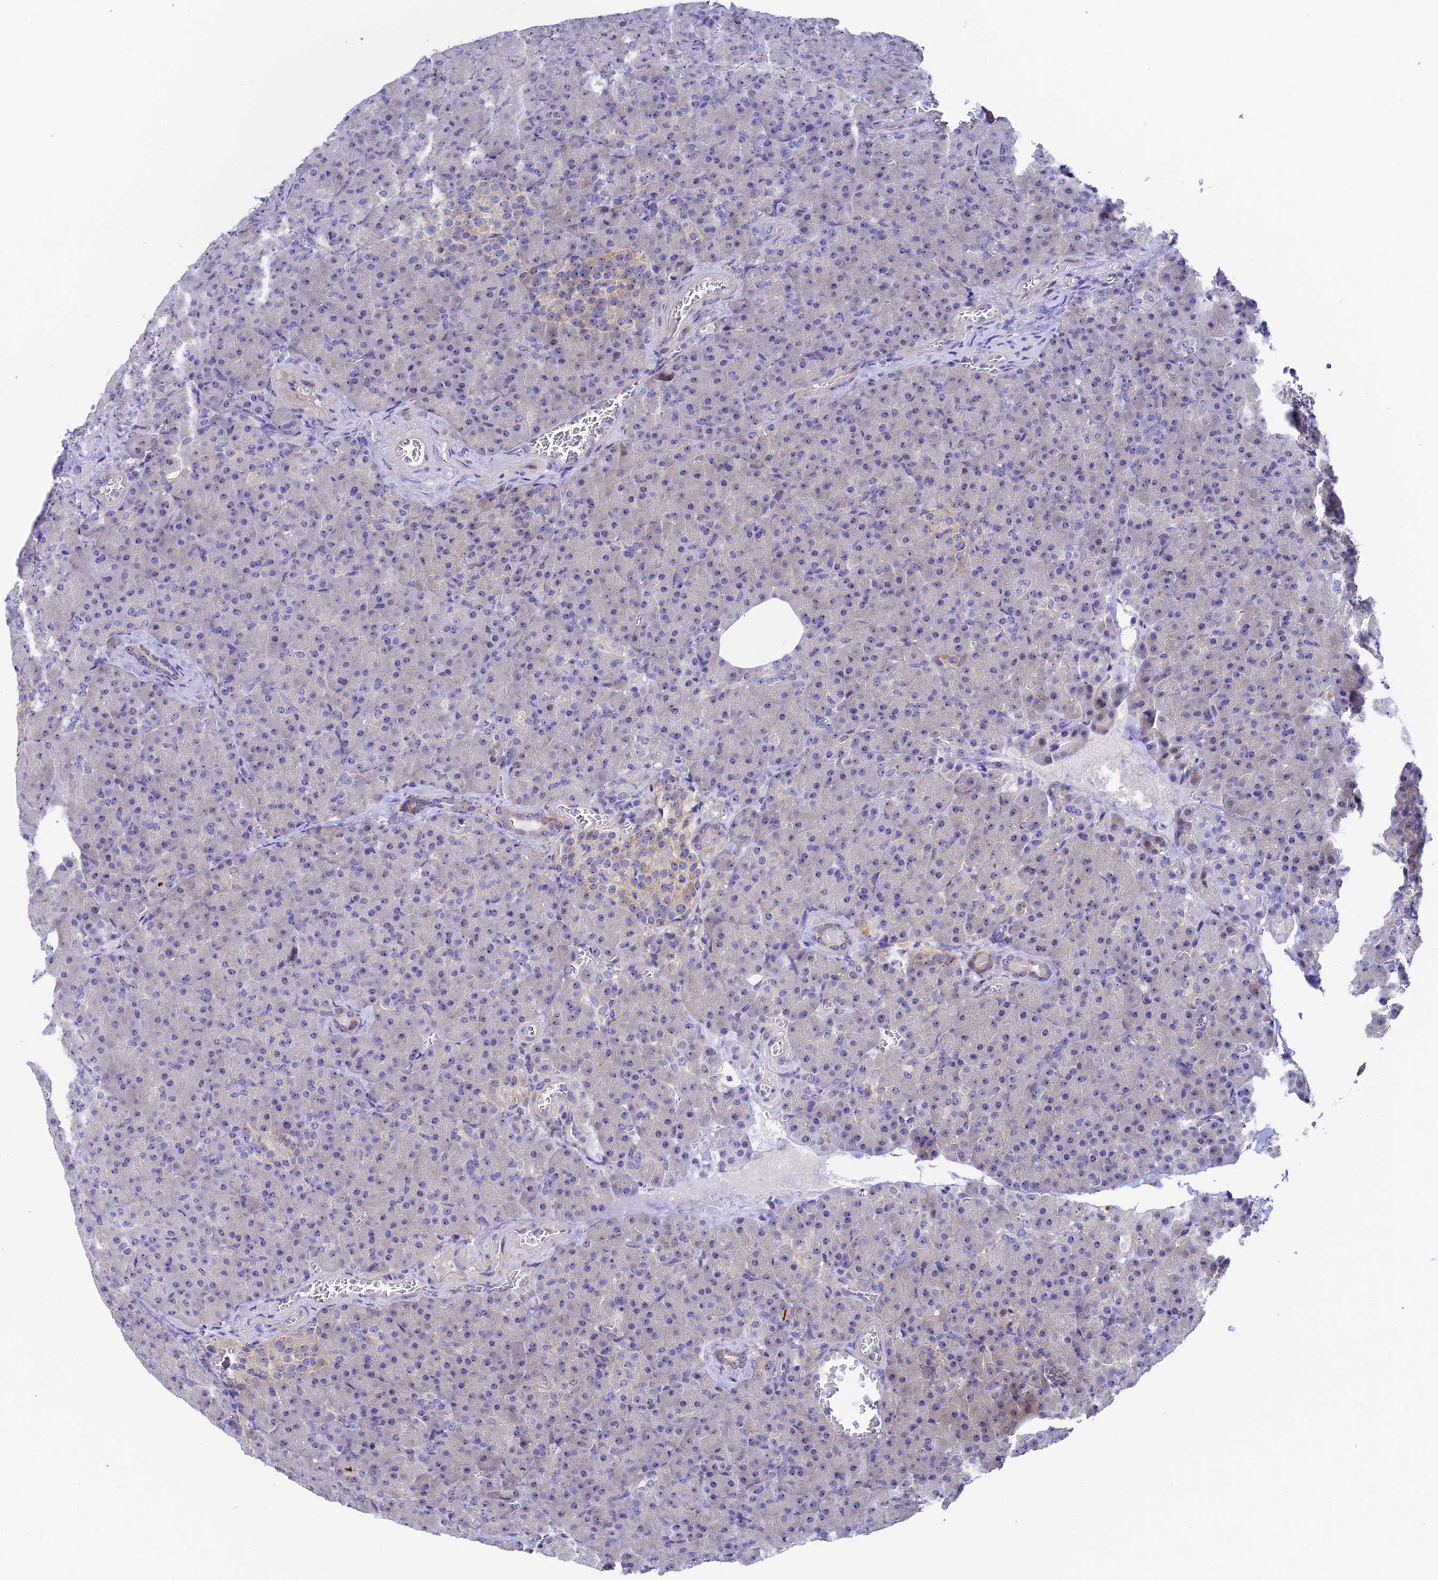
{"staining": {"intensity": "weak", "quantity": "<25%", "location": "cytoplasmic/membranous"}, "tissue": "pancreas", "cell_type": "Exocrine glandular cells", "image_type": "normal", "snomed": [{"axis": "morphology", "description": "Normal tissue, NOS"}, {"axis": "topography", "description": "Pancreas"}], "caption": "Immunohistochemistry micrograph of normal human pancreas stained for a protein (brown), which shows no expression in exocrine glandular cells. (Brightfield microscopy of DAB immunohistochemistry (IHC) at high magnification).", "gene": "DUSP29", "patient": {"sex": "female", "age": 74}}